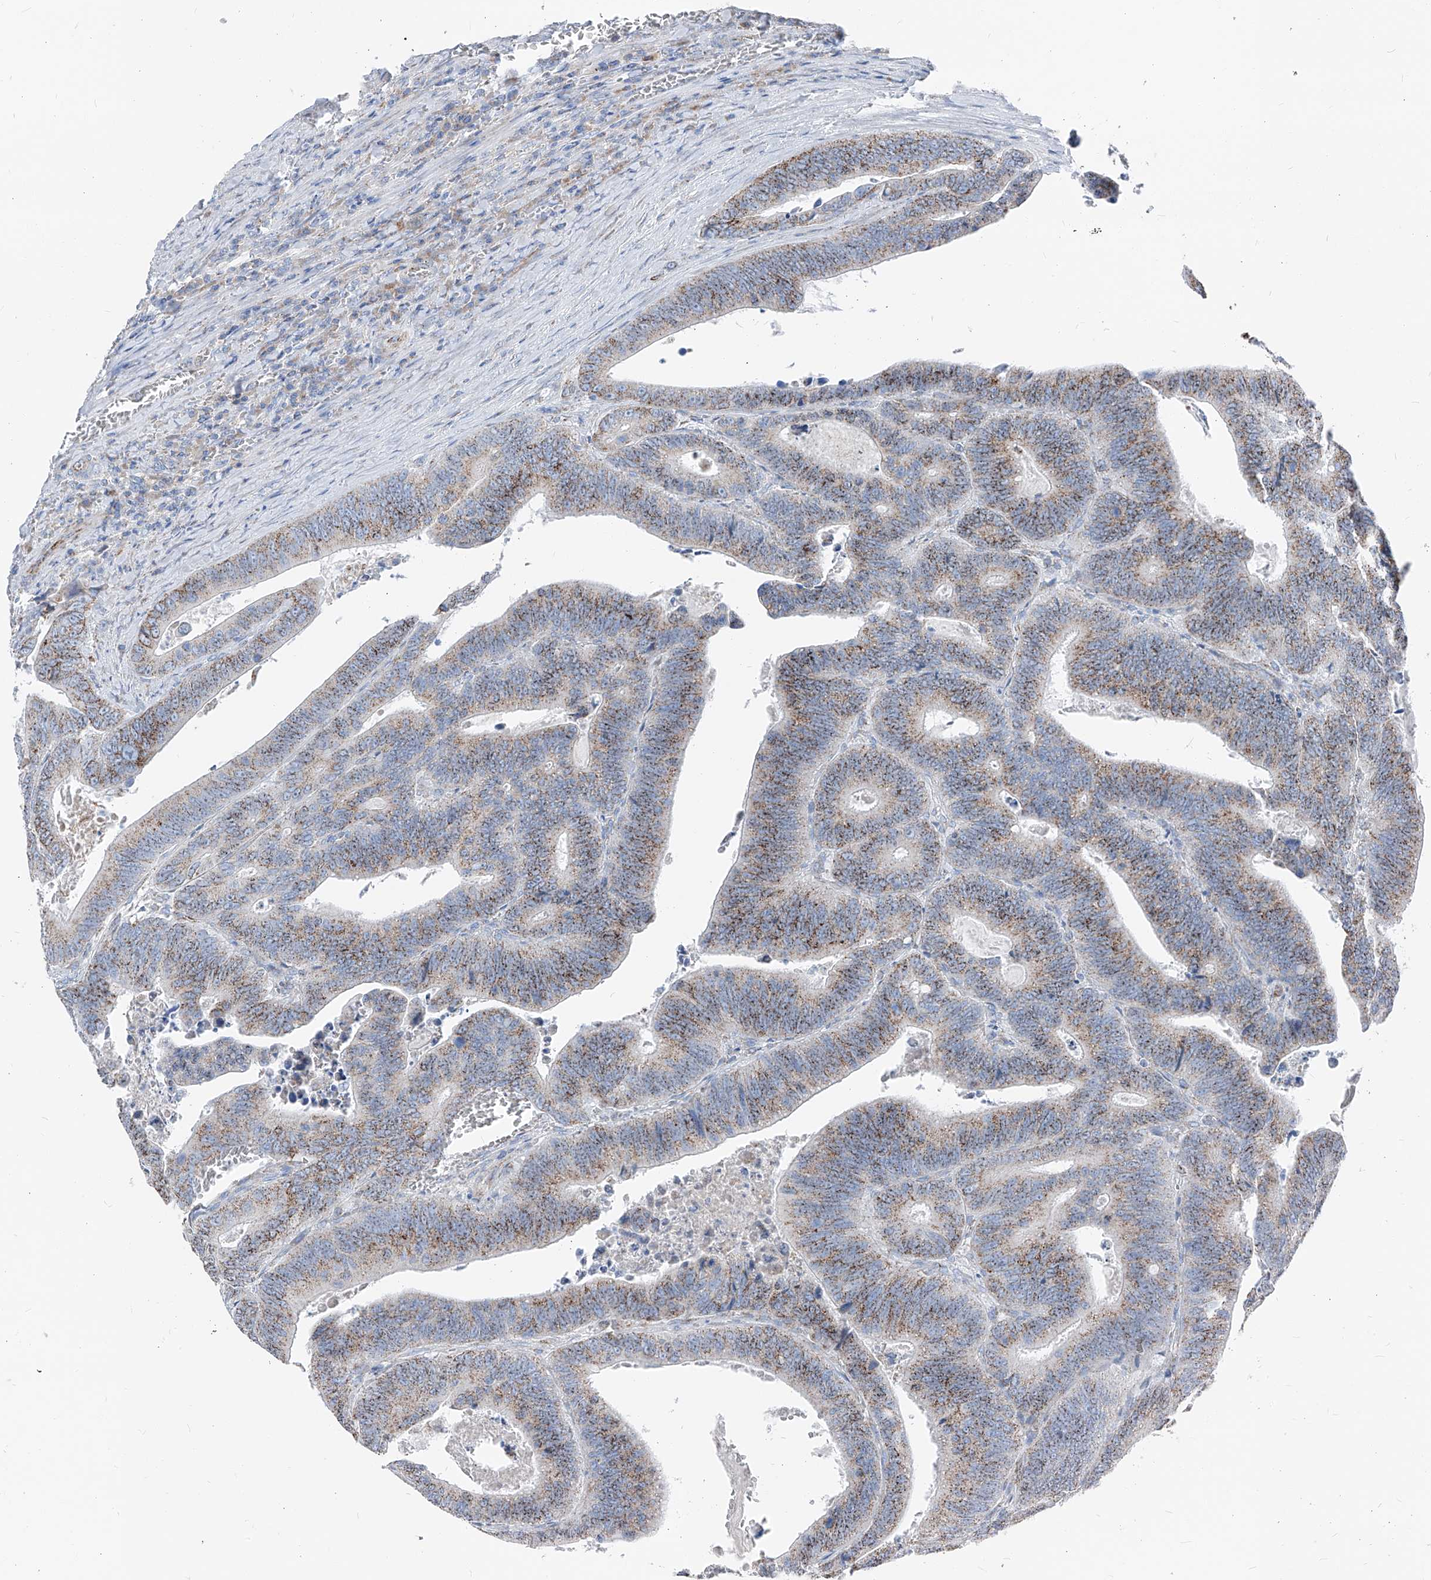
{"staining": {"intensity": "moderate", "quantity": "25%-75%", "location": "cytoplasmic/membranous"}, "tissue": "colorectal cancer", "cell_type": "Tumor cells", "image_type": "cancer", "snomed": [{"axis": "morphology", "description": "Inflammation, NOS"}, {"axis": "morphology", "description": "Adenocarcinoma, NOS"}, {"axis": "topography", "description": "Colon"}], "caption": "IHC staining of colorectal cancer (adenocarcinoma), which displays medium levels of moderate cytoplasmic/membranous expression in about 25%-75% of tumor cells indicating moderate cytoplasmic/membranous protein staining. The staining was performed using DAB (3,3'-diaminobenzidine) (brown) for protein detection and nuclei were counterstained in hematoxylin (blue).", "gene": "AGPS", "patient": {"sex": "male", "age": 72}}